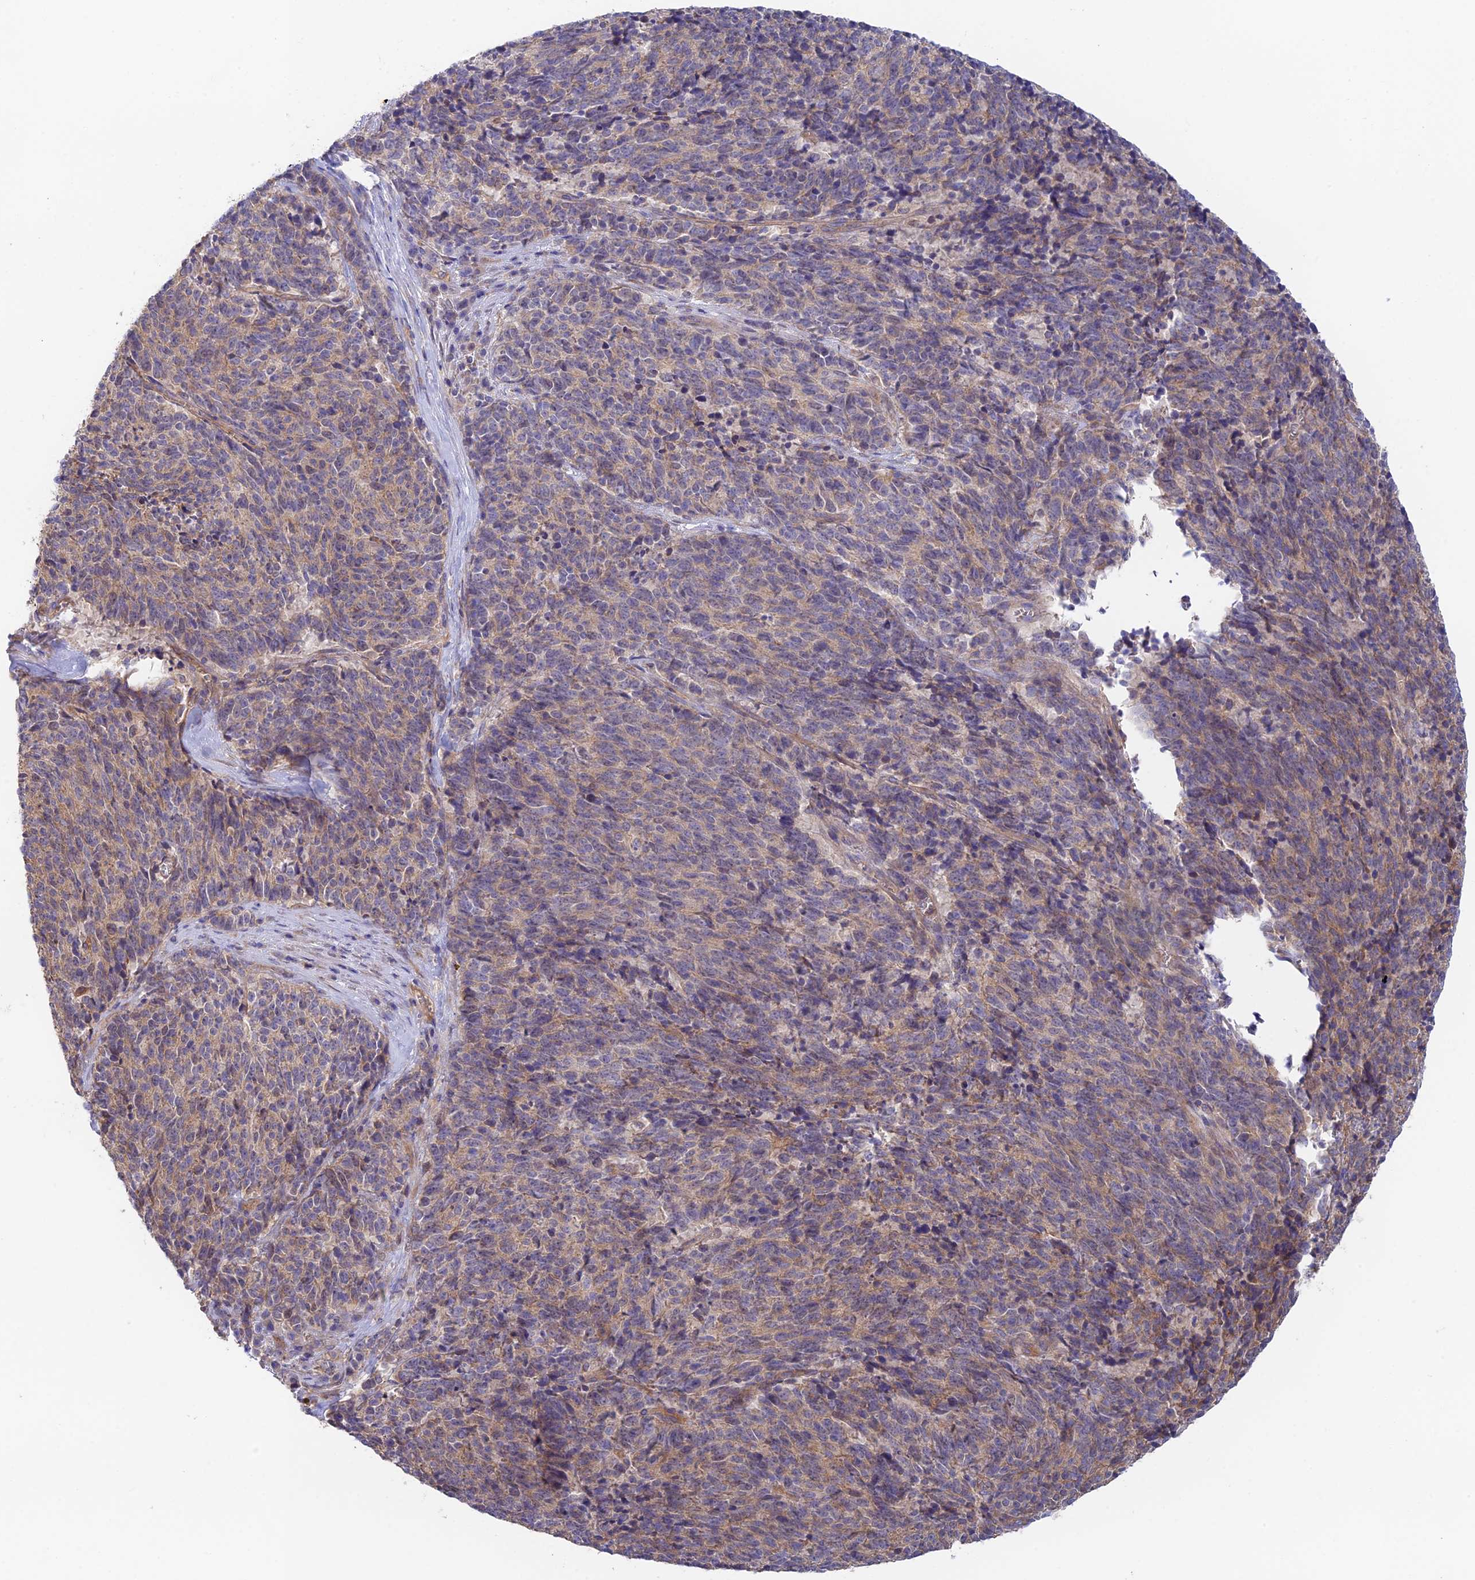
{"staining": {"intensity": "weak", "quantity": "25%-75%", "location": "cytoplasmic/membranous"}, "tissue": "cervical cancer", "cell_type": "Tumor cells", "image_type": "cancer", "snomed": [{"axis": "morphology", "description": "Squamous cell carcinoma, NOS"}, {"axis": "topography", "description": "Cervix"}], "caption": "Immunohistochemical staining of cervical cancer shows low levels of weak cytoplasmic/membranous protein staining in approximately 25%-75% of tumor cells. The protein is stained brown, and the nuclei are stained in blue (DAB (3,3'-diaminobenzidine) IHC with brightfield microscopy, high magnification).", "gene": "MYO9A", "patient": {"sex": "female", "age": 29}}